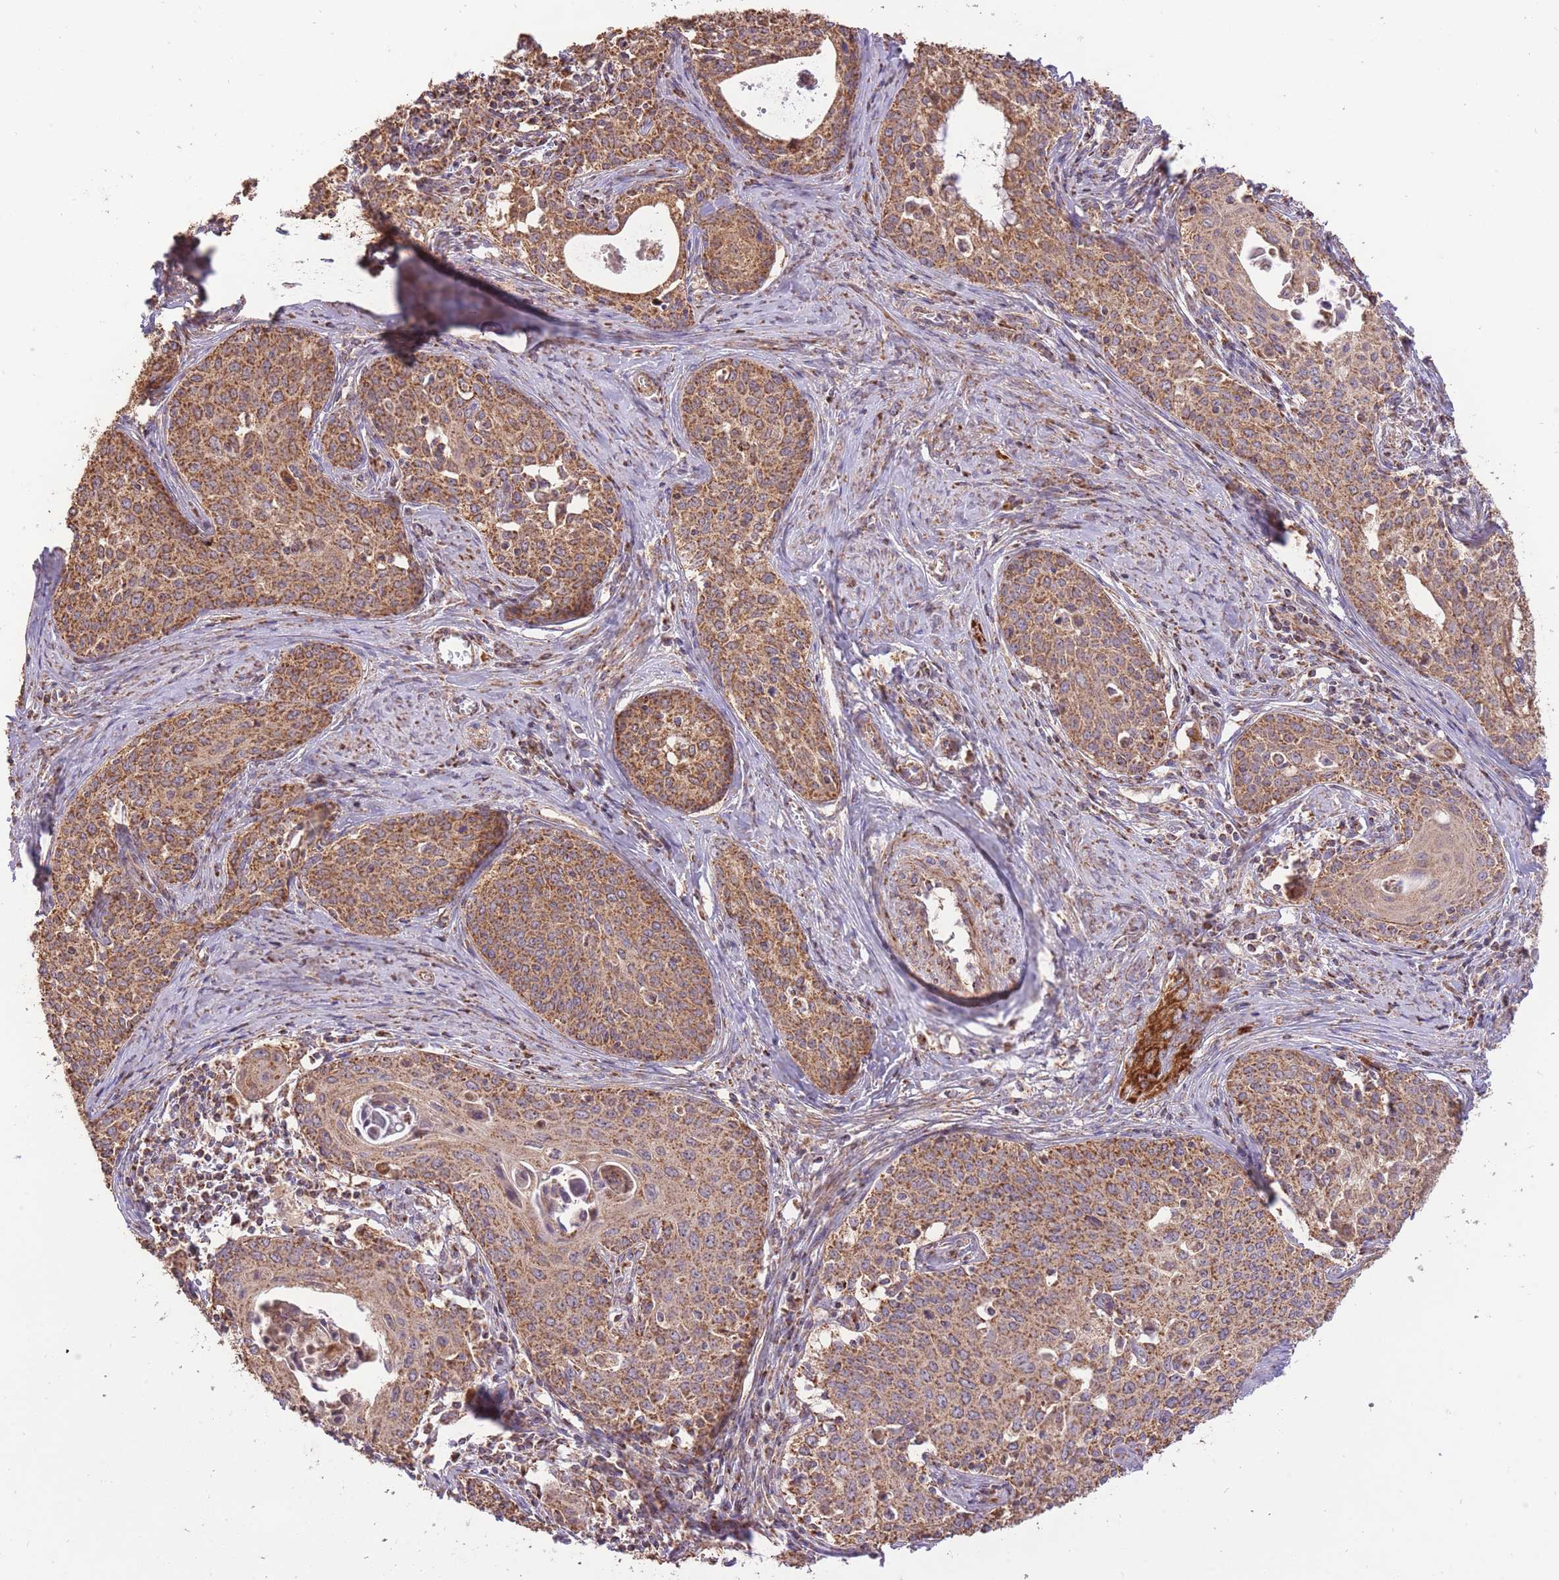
{"staining": {"intensity": "moderate", "quantity": ">75%", "location": "cytoplasmic/membranous"}, "tissue": "cervical cancer", "cell_type": "Tumor cells", "image_type": "cancer", "snomed": [{"axis": "morphology", "description": "Squamous cell carcinoma, NOS"}, {"axis": "morphology", "description": "Adenocarcinoma, NOS"}, {"axis": "topography", "description": "Cervix"}], "caption": "A micrograph of human cervical squamous cell carcinoma stained for a protein exhibits moderate cytoplasmic/membranous brown staining in tumor cells. (Brightfield microscopy of DAB IHC at high magnification).", "gene": "PREP", "patient": {"sex": "female", "age": 52}}